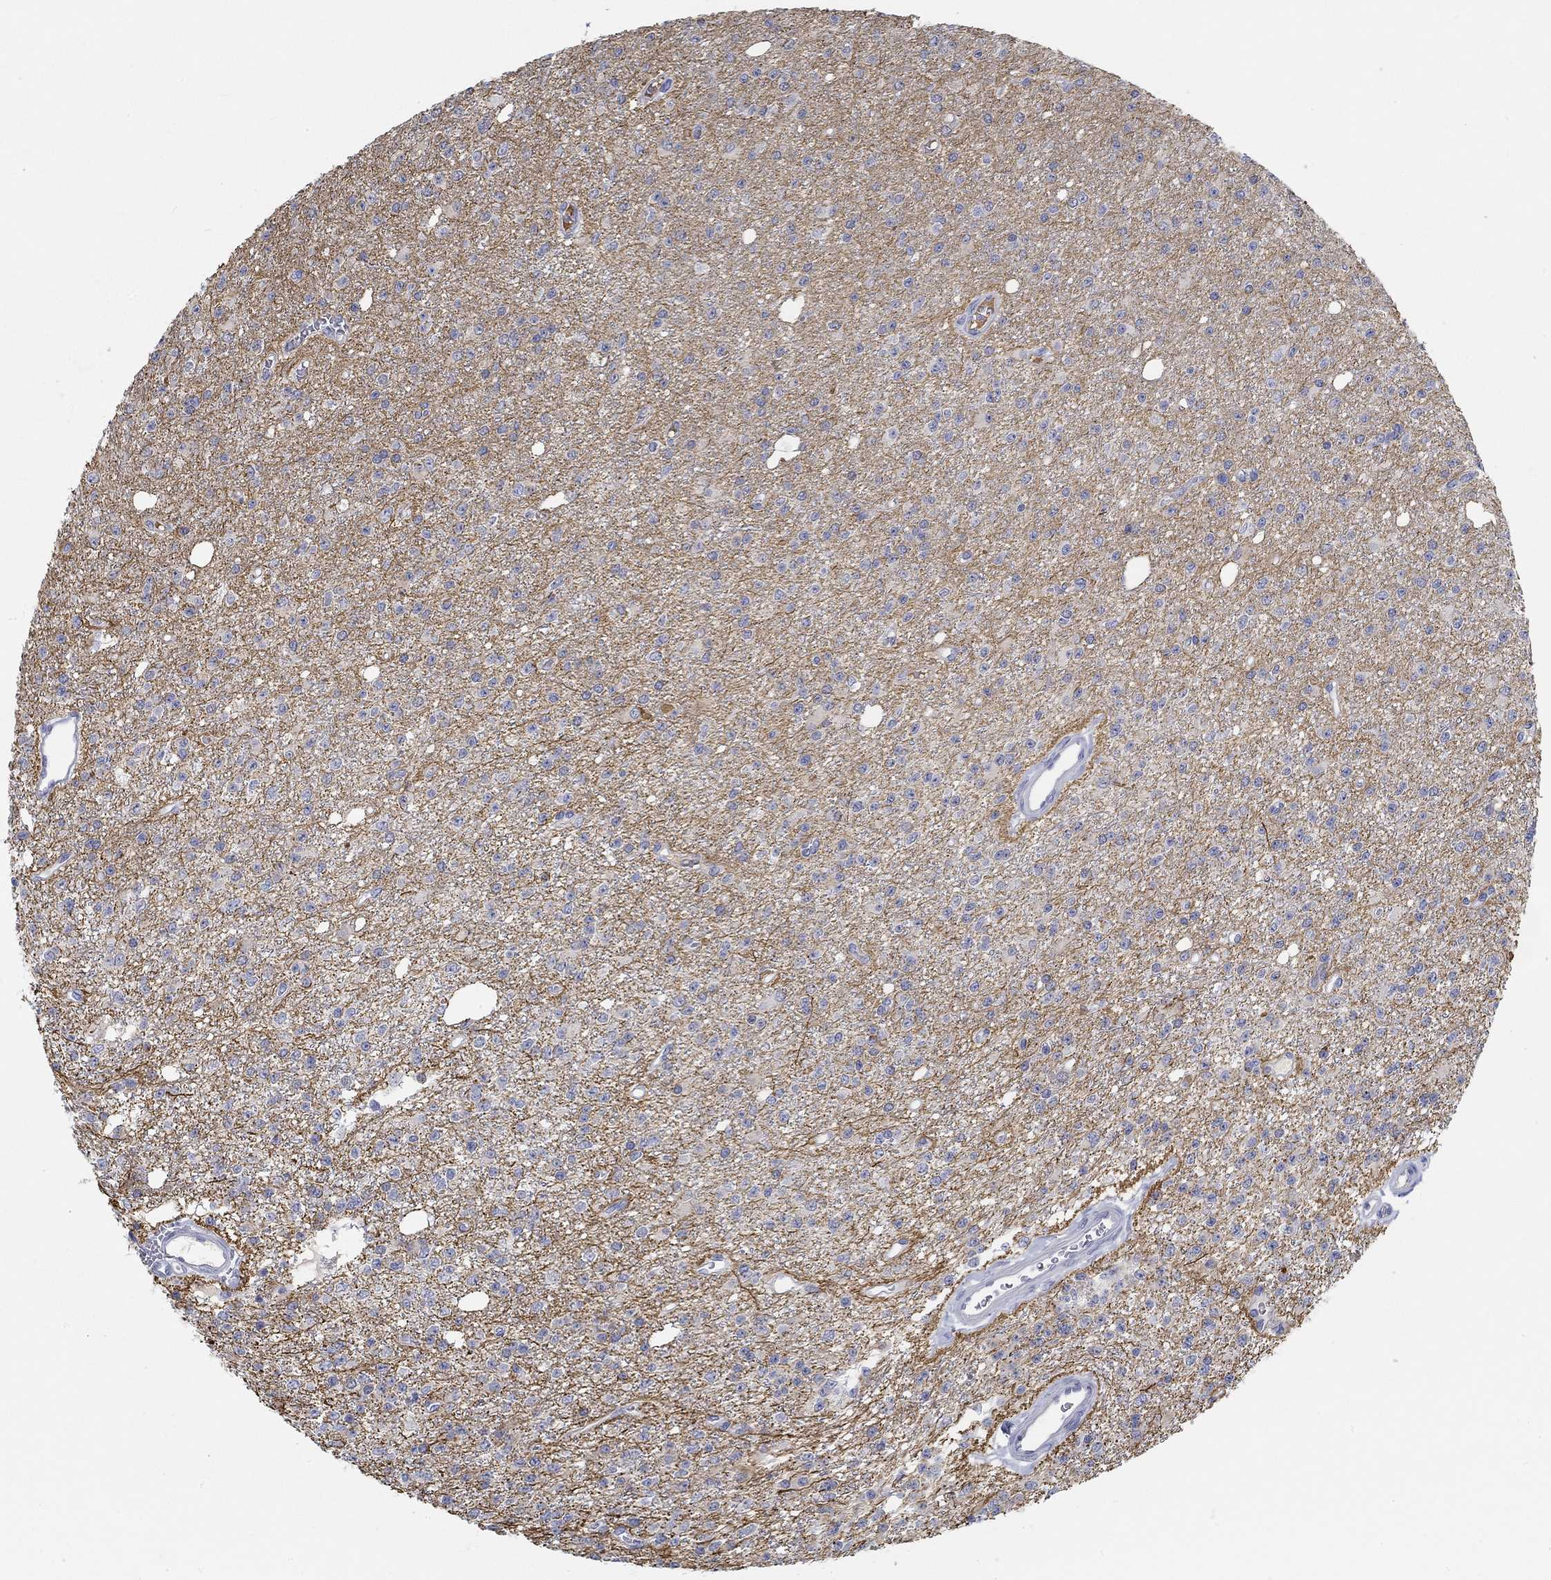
{"staining": {"intensity": "strong", "quantity": "<25%", "location": "cytoplasmic/membranous"}, "tissue": "glioma", "cell_type": "Tumor cells", "image_type": "cancer", "snomed": [{"axis": "morphology", "description": "Glioma, malignant, Low grade"}, {"axis": "topography", "description": "Brain"}], "caption": "DAB (3,3'-diaminobenzidine) immunohistochemical staining of glioma demonstrates strong cytoplasmic/membranous protein staining in about <25% of tumor cells. (DAB IHC with brightfield microscopy, high magnification).", "gene": "SNTG2", "patient": {"sex": "female", "age": 45}}